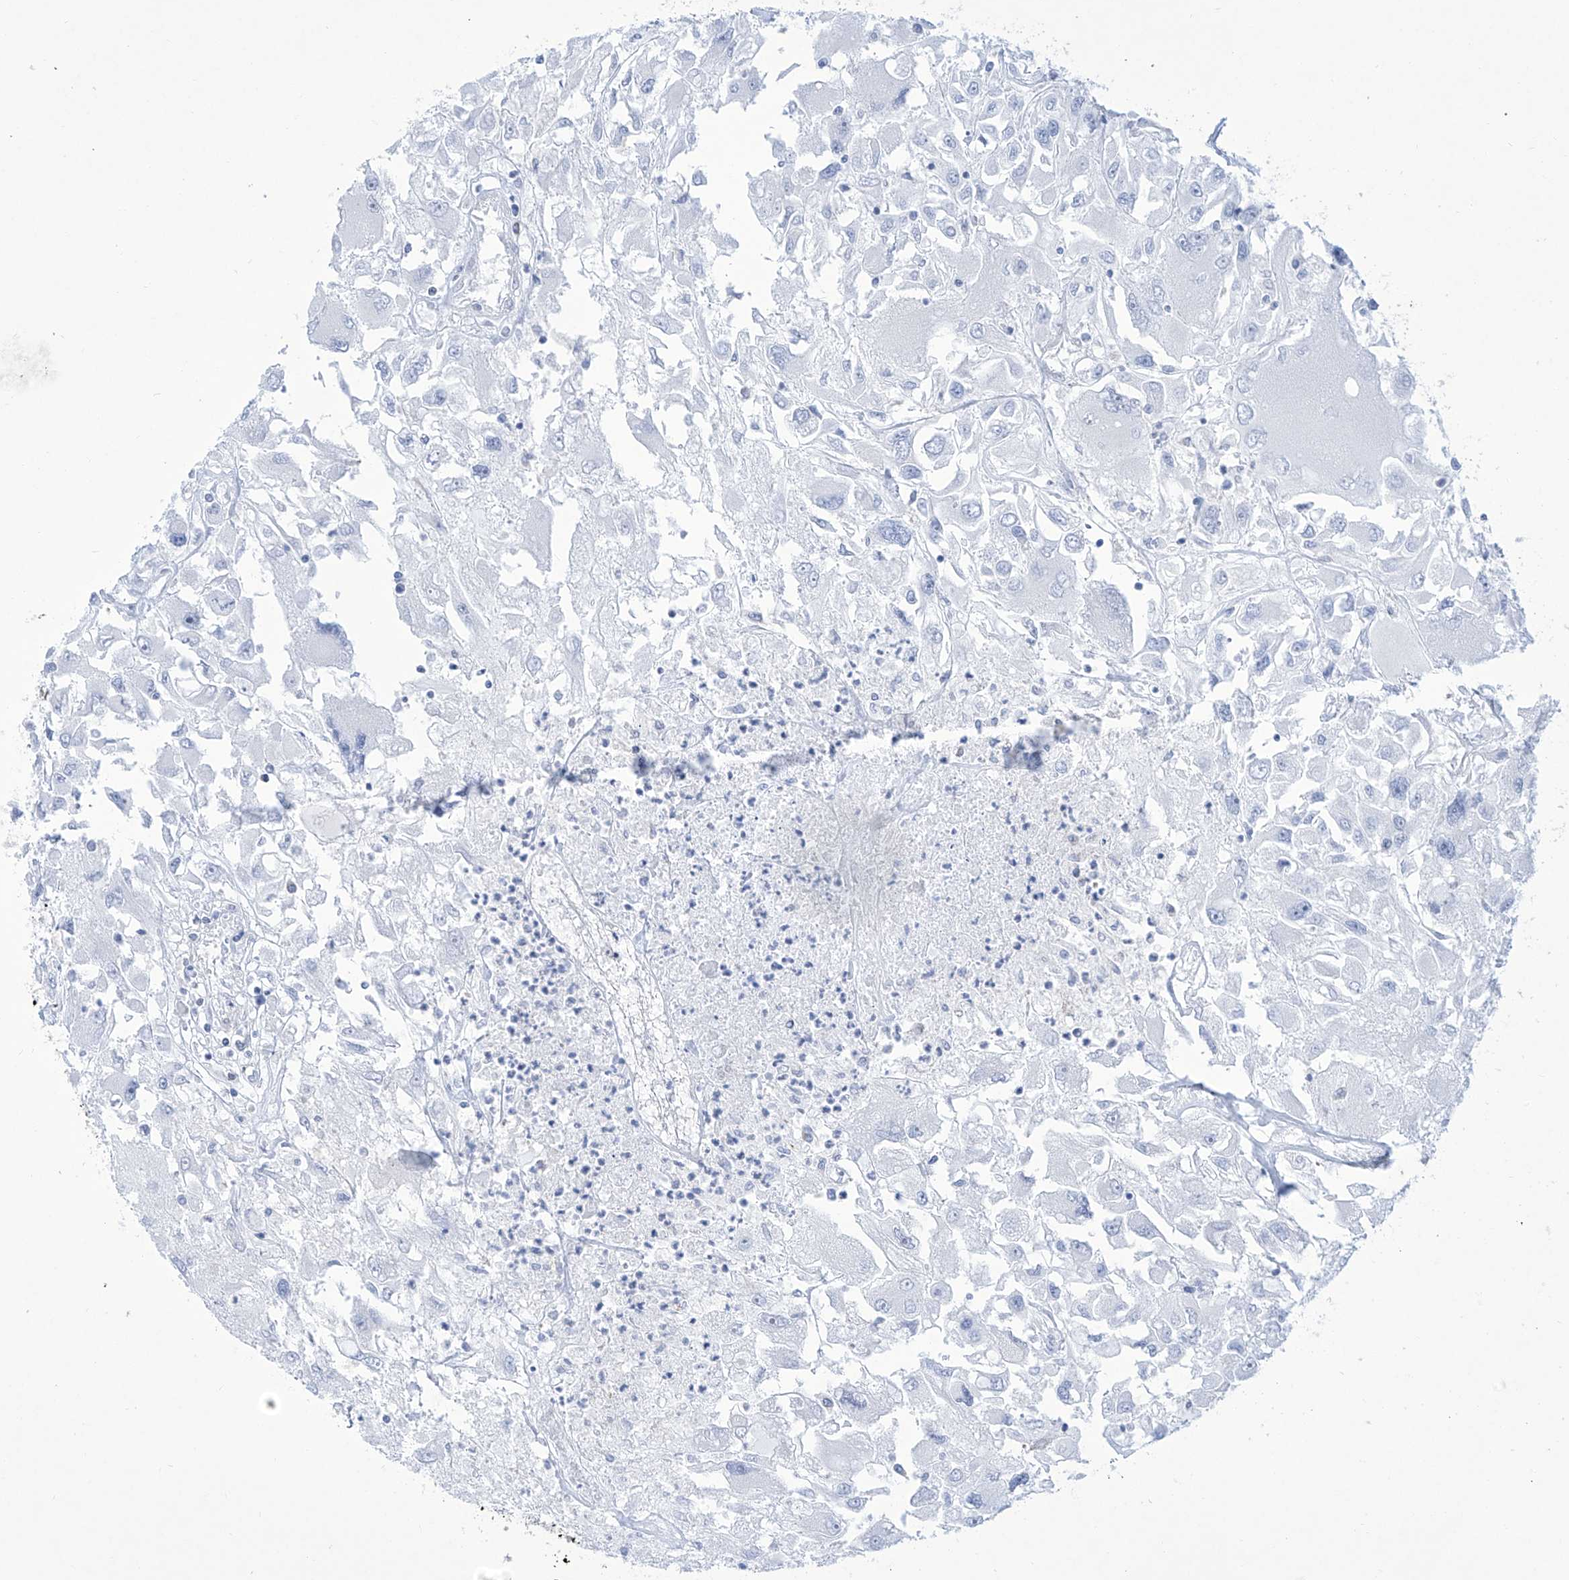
{"staining": {"intensity": "negative", "quantity": "none", "location": "none"}, "tissue": "renal cancer", "cell_type": "Tumor cells", "image_type": "cancer", "snomed": [{"axis": "morphology", "description": "Adenocarcinoma, NOS"}, {"axis": "topography", "description": "Kidney"}], "caption": "Histopathology image shows no protein staining in tumor cells of renal cancer tissue.", "gene": "ALDH6A1", "patient": {"sex": "female", "age": 52}}